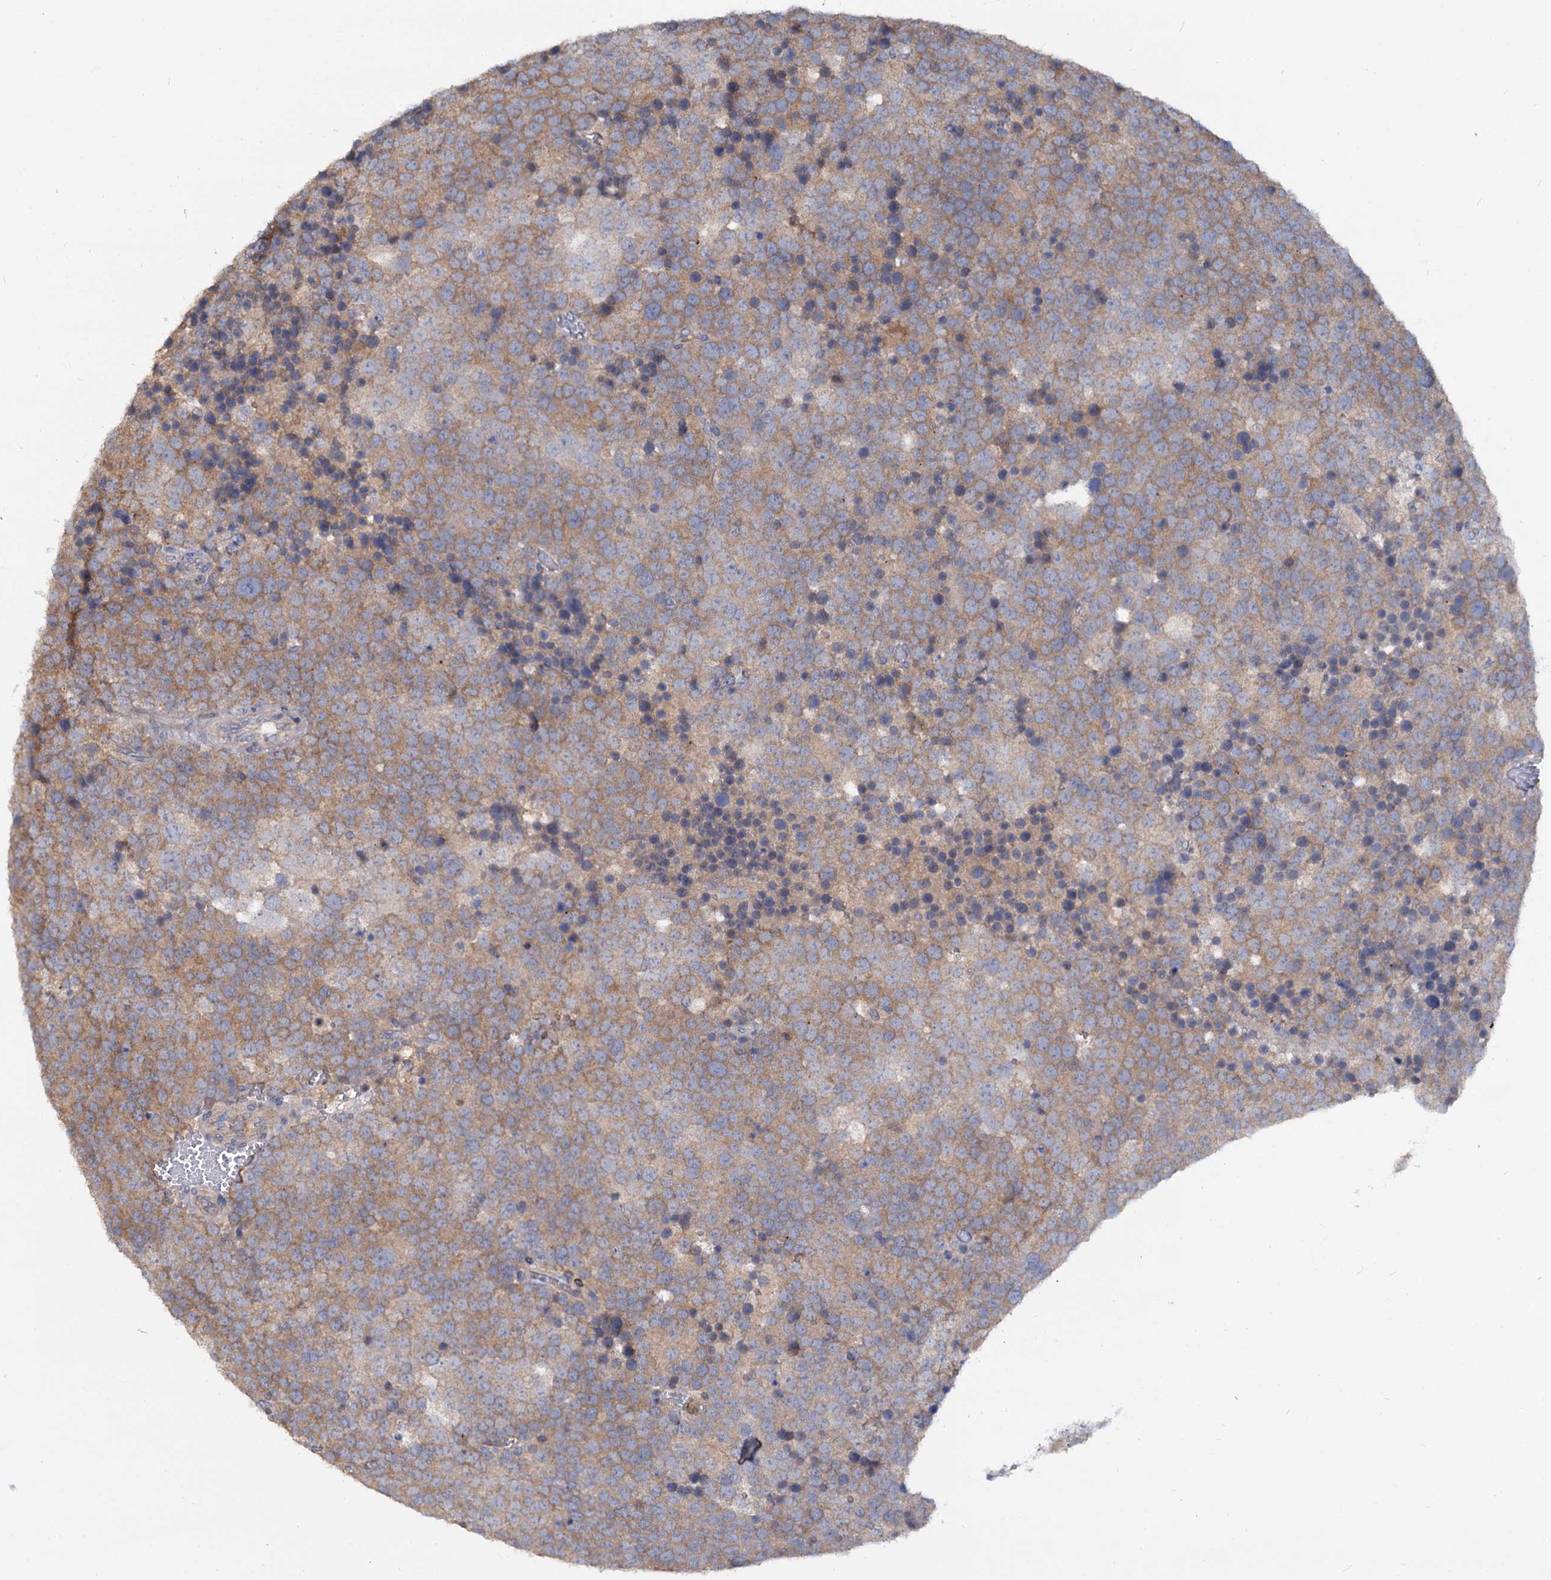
{"staining": {"intensity": "weak", "quantity": ">75%", "location": "cytoplasmic/membranous"}, "tissue": "testis cancer", "cell_type": "Tumor cells", "image_type": "cancer", "snomed": [{"axis": "morphology", "description": "Seminoma, NOS"}, {"axis": "topography", "description": "Testis"}], "caption": "IHC of seminoma (testis) shows low levels of weak cytoplasmic/membranous expression in approximately >75% of tumor cells. (Stains: DAB (3,3'-diaminobenzidine) in brown, nuclei in blue, Microscopy: brightfield microscopy at high magnification).", "gene": "ANKRD13A", "patient": {"sex": "male", "age": 71}}